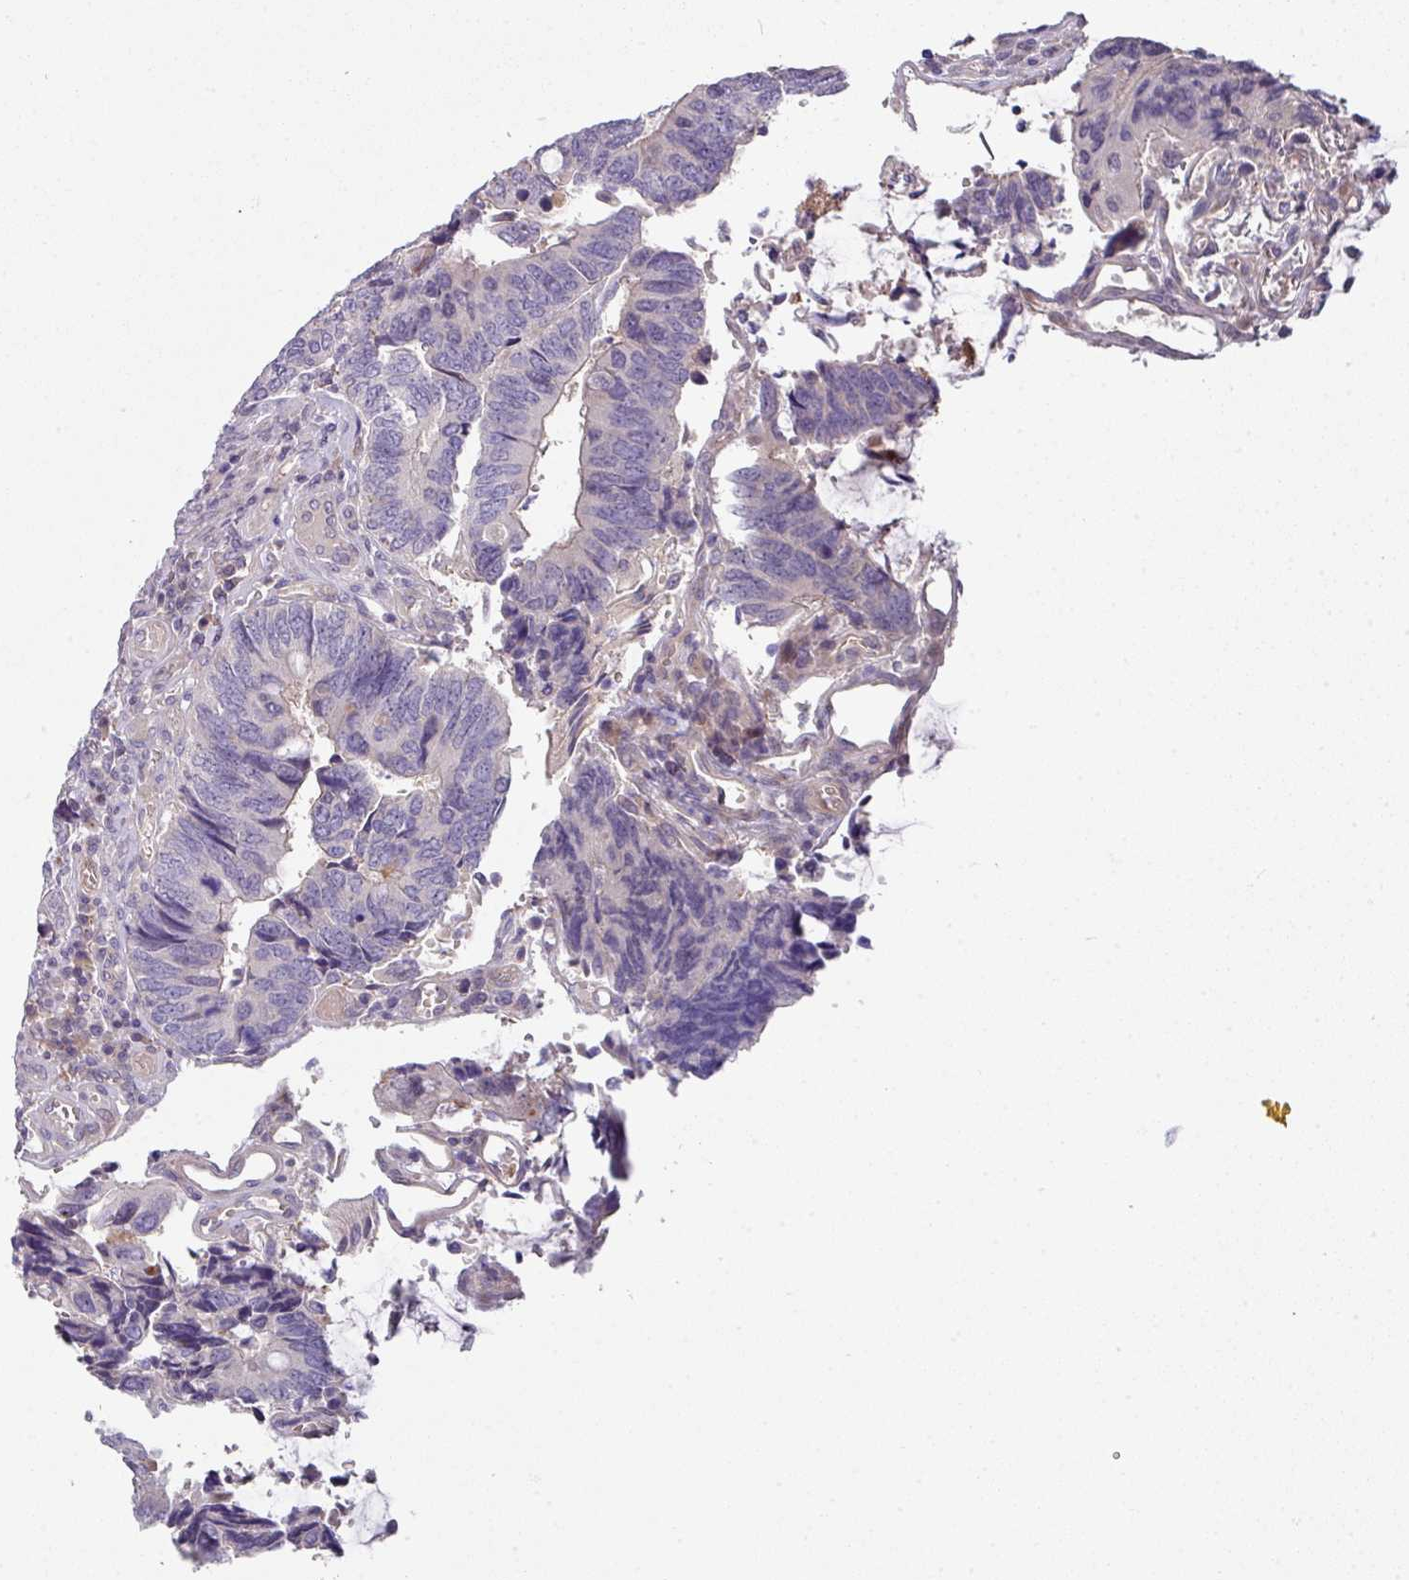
{"staining": {"intensity": "negative", "quantity": "none", "location": "none"}, "tissue": "colorectal cancer", "cell_type": "Tumor cells", "image_type": "cancer", "snomed": [{"axis": "morphology", "description": "Adenocarcinoma, NOS"}, {"axis": "topography", "description": "Colon"}], "caption": "Immunohistochemistry (IHC) image of neoplastic tissue: adenocarcinoma (colorectal) stained with DAB (3,3'-diaminobenzidine) exhibits no significant protein positivity in tumor cells.", "gene": "SLAMF6", "patient": {"sex": "male", "age": 87}}